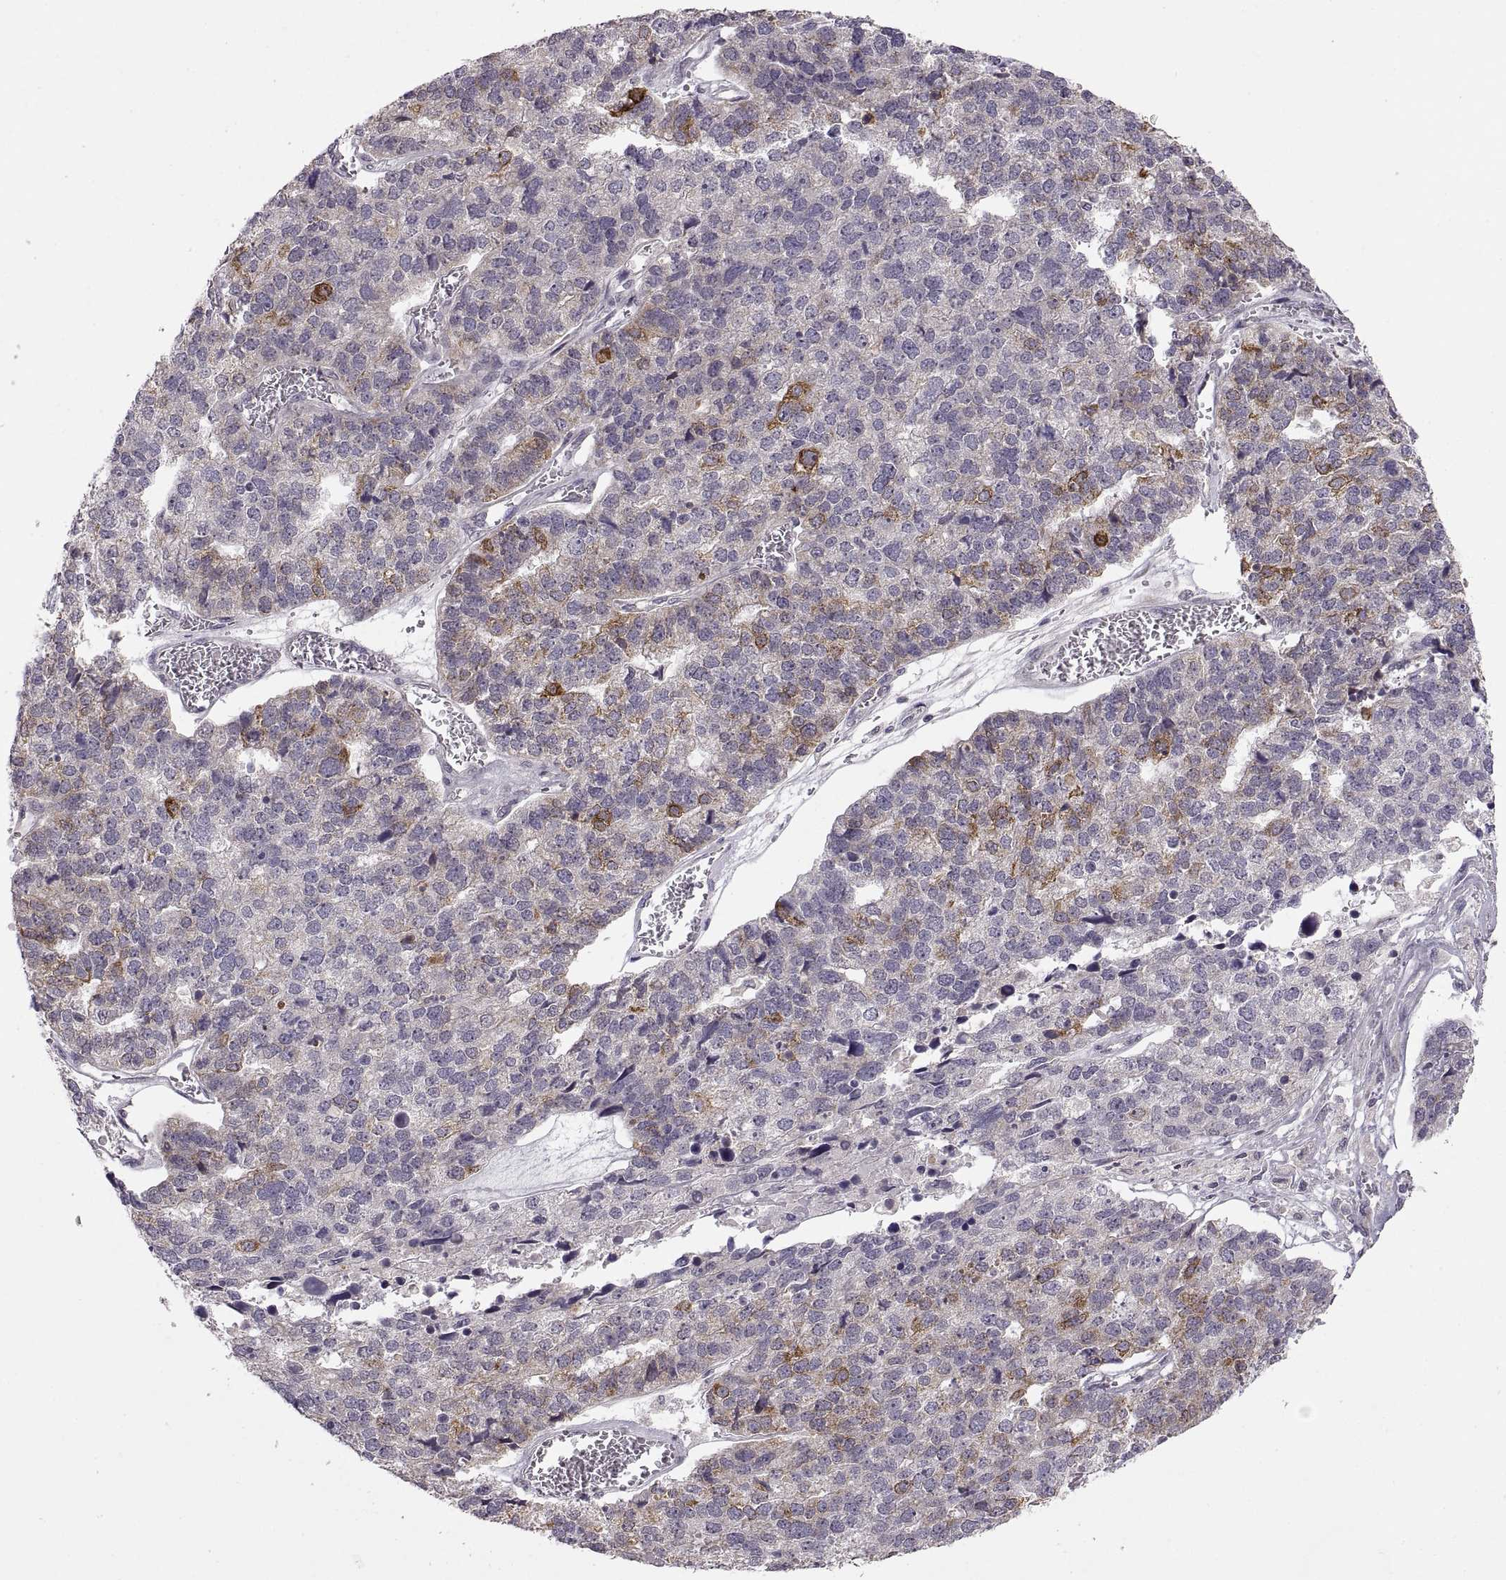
{"staining": {"intensity": "strong", "quantity": "<25%", "location": "cytoplasmic/membranous"}, "tissue": "stomach cancer", "cell_type": "Tumor cells", "image_type": "cancer", "snomed": [{"axis": "morphology", "description": "Adenocarcinoma, NOS"}, {"axis": "topography", "description": "Stomach"}], "caption": "Protein analysis of stomach cancer tissue demonstrates strong cytoplasmic/membranous positivity in about <25% of tumor cells.", "gene": "HMGCR", "patient": {"sex": "male", "age": 69}}